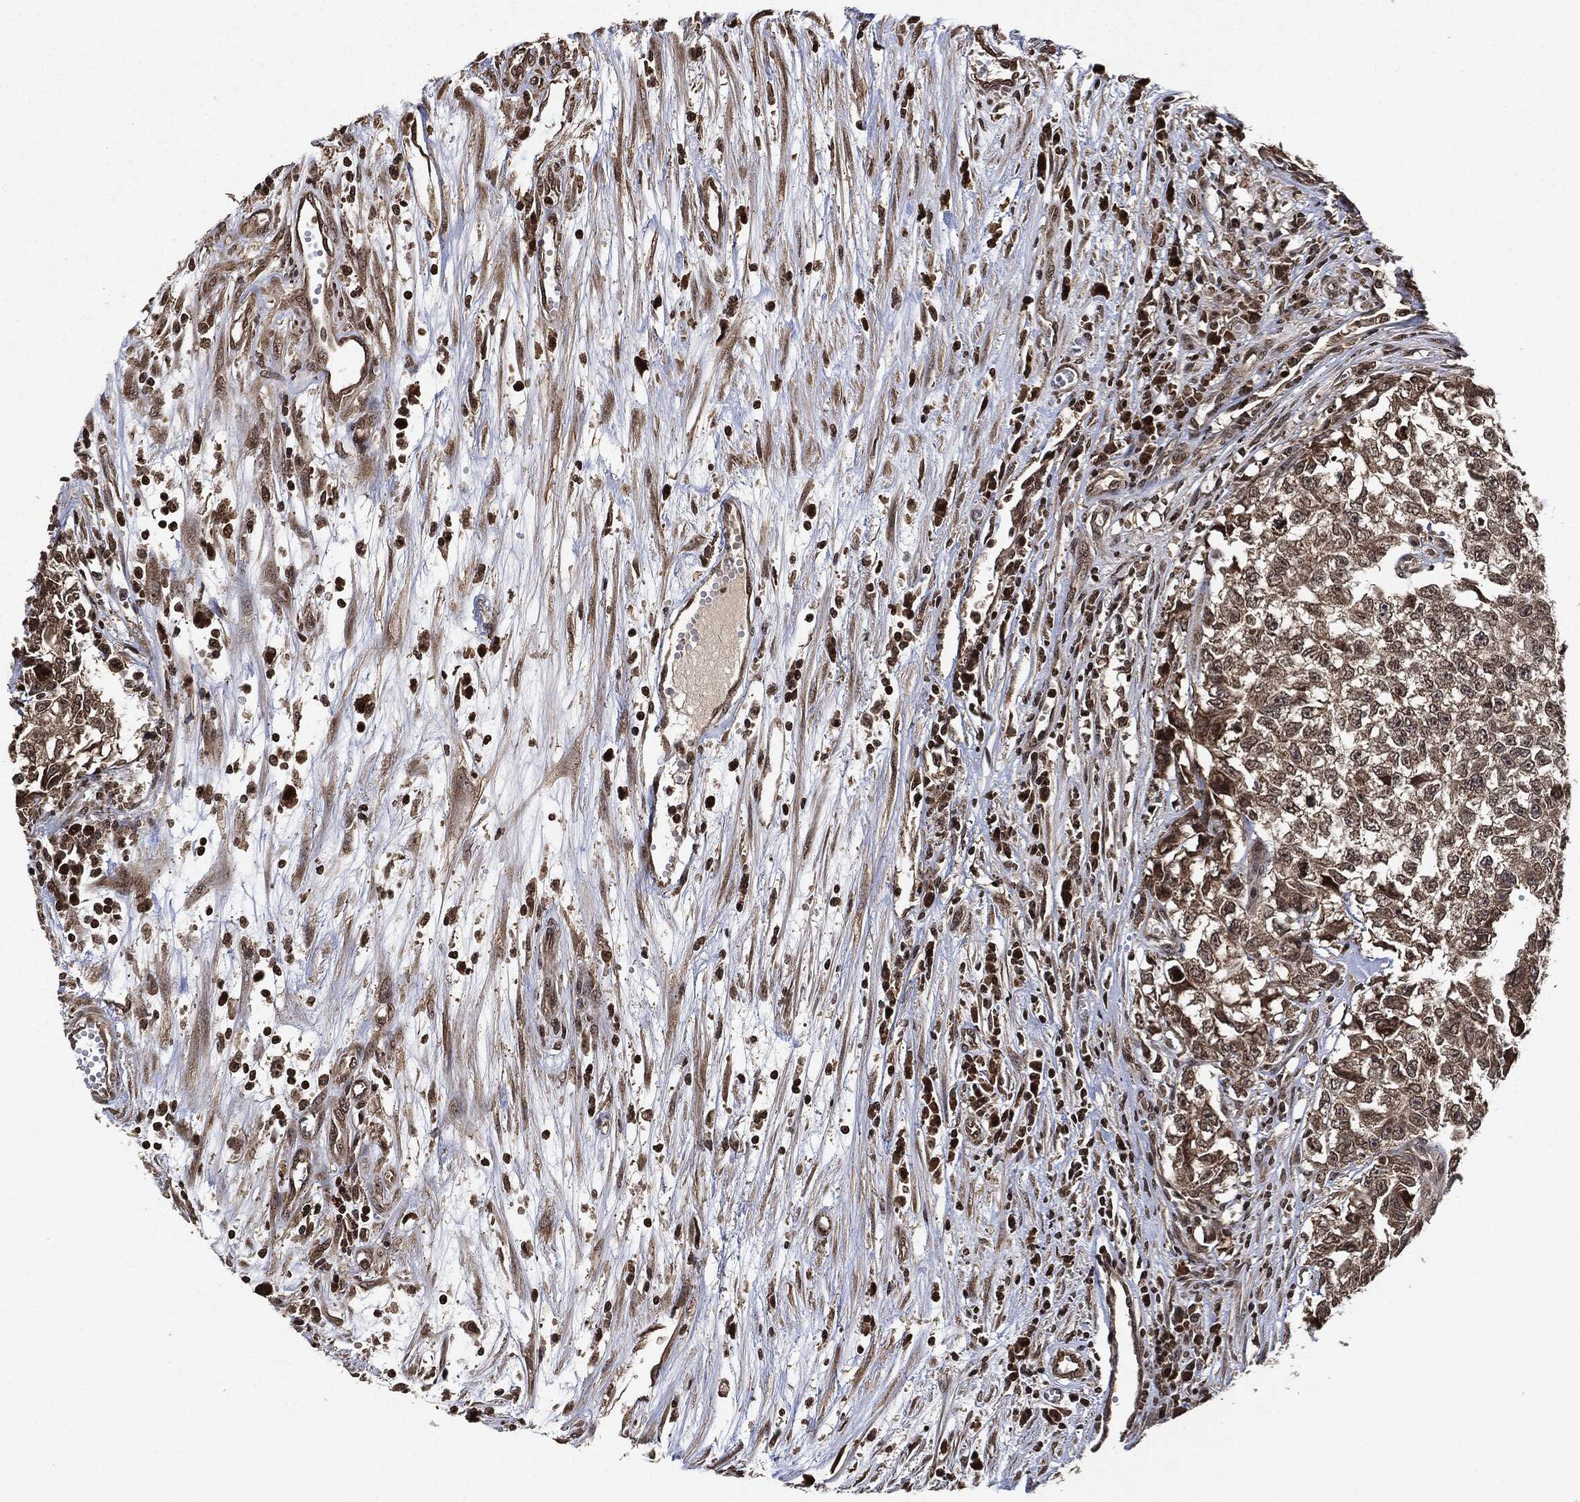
{"staining": {"intensity": "weak", "quantity": "25%-75%", "location": "cytoplasmic/membranous"}, "tissue": "testis cancer", "cell_type": "Tumor cells", "image_type": "cancer", "snomed": [{"axis": "morphology", "description": "Seminoma, NOS"}, {"axis": "morphology", "description": "Carcinoma, Embryonal, NOS"}, {"axis": "topography", "description": "Testis"}], "caption": "Immunohistochemistry micrograph of neoplastic tissue: seminoma (testis) stained using immunohistochemistry (IHC) displays low levels of weak protein expression localized specifically in the cytoplasmic/membranous of tumor cells, appearing as a cytoplasmic/membranous brown color.", "gene": "PDK1", "patient": {"sex": "male", "age": 22}}